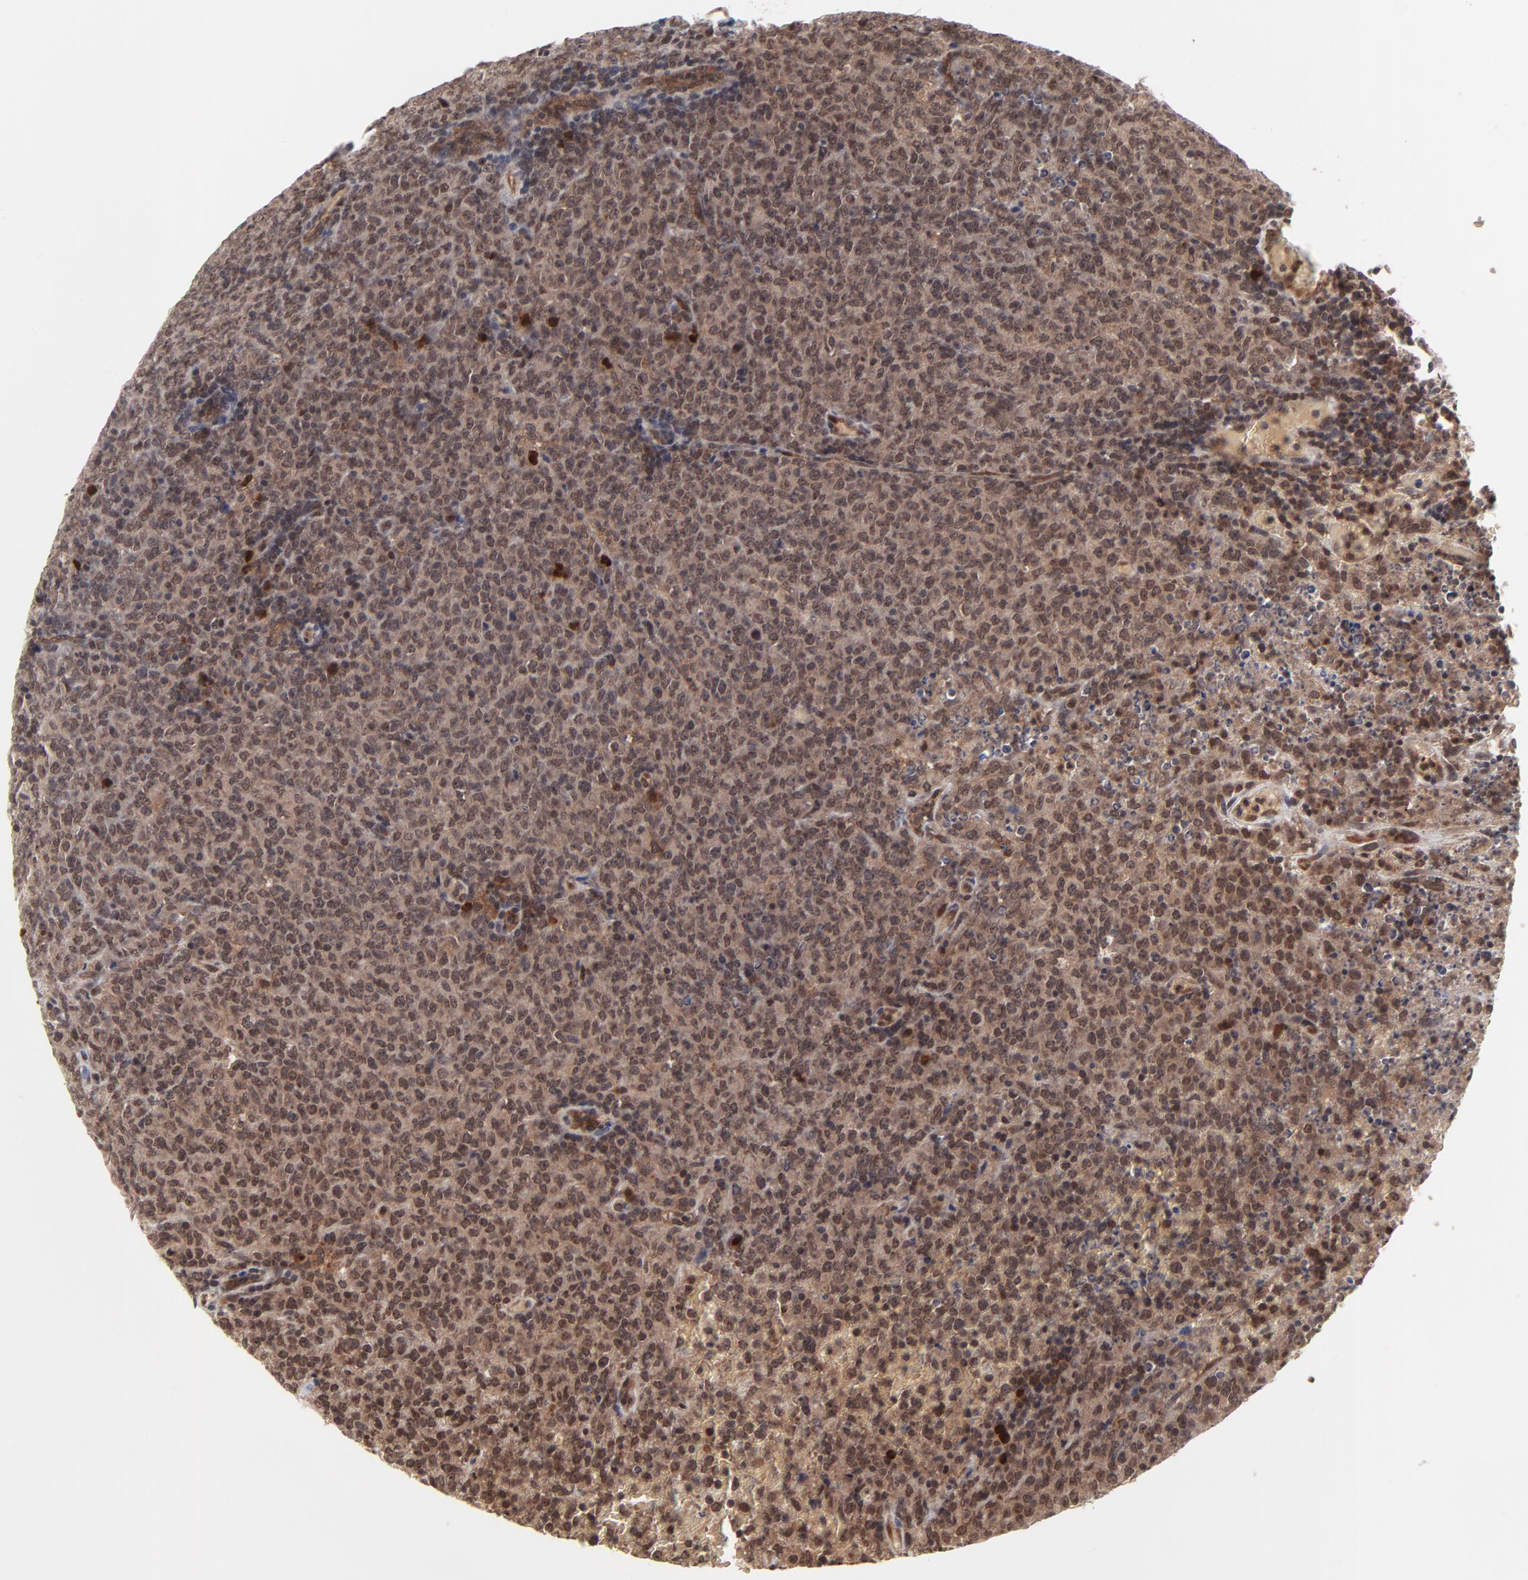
{"staining": {"intensity": "weak", "quantity": ">75%", "location": "cytoplasmic/membranous"}, "tissue": "lymphoma", "cell_type": "Tumor cells", "image_type": "cancer", "snomed": [{"axis": "morphology", "description": "Malignant lymphoma, non-Hodgkin's type, High grade"}, {"axis": "topography", "description": "Tonsil"}], "caption": "Immunohistochemistry of lymphoma reveals low levels of weak cytoplasmic/membranous expression in approximately >75% of tumor cells.", "gene": "CASP10", "patient": {"sex": "female", "age": 36}}